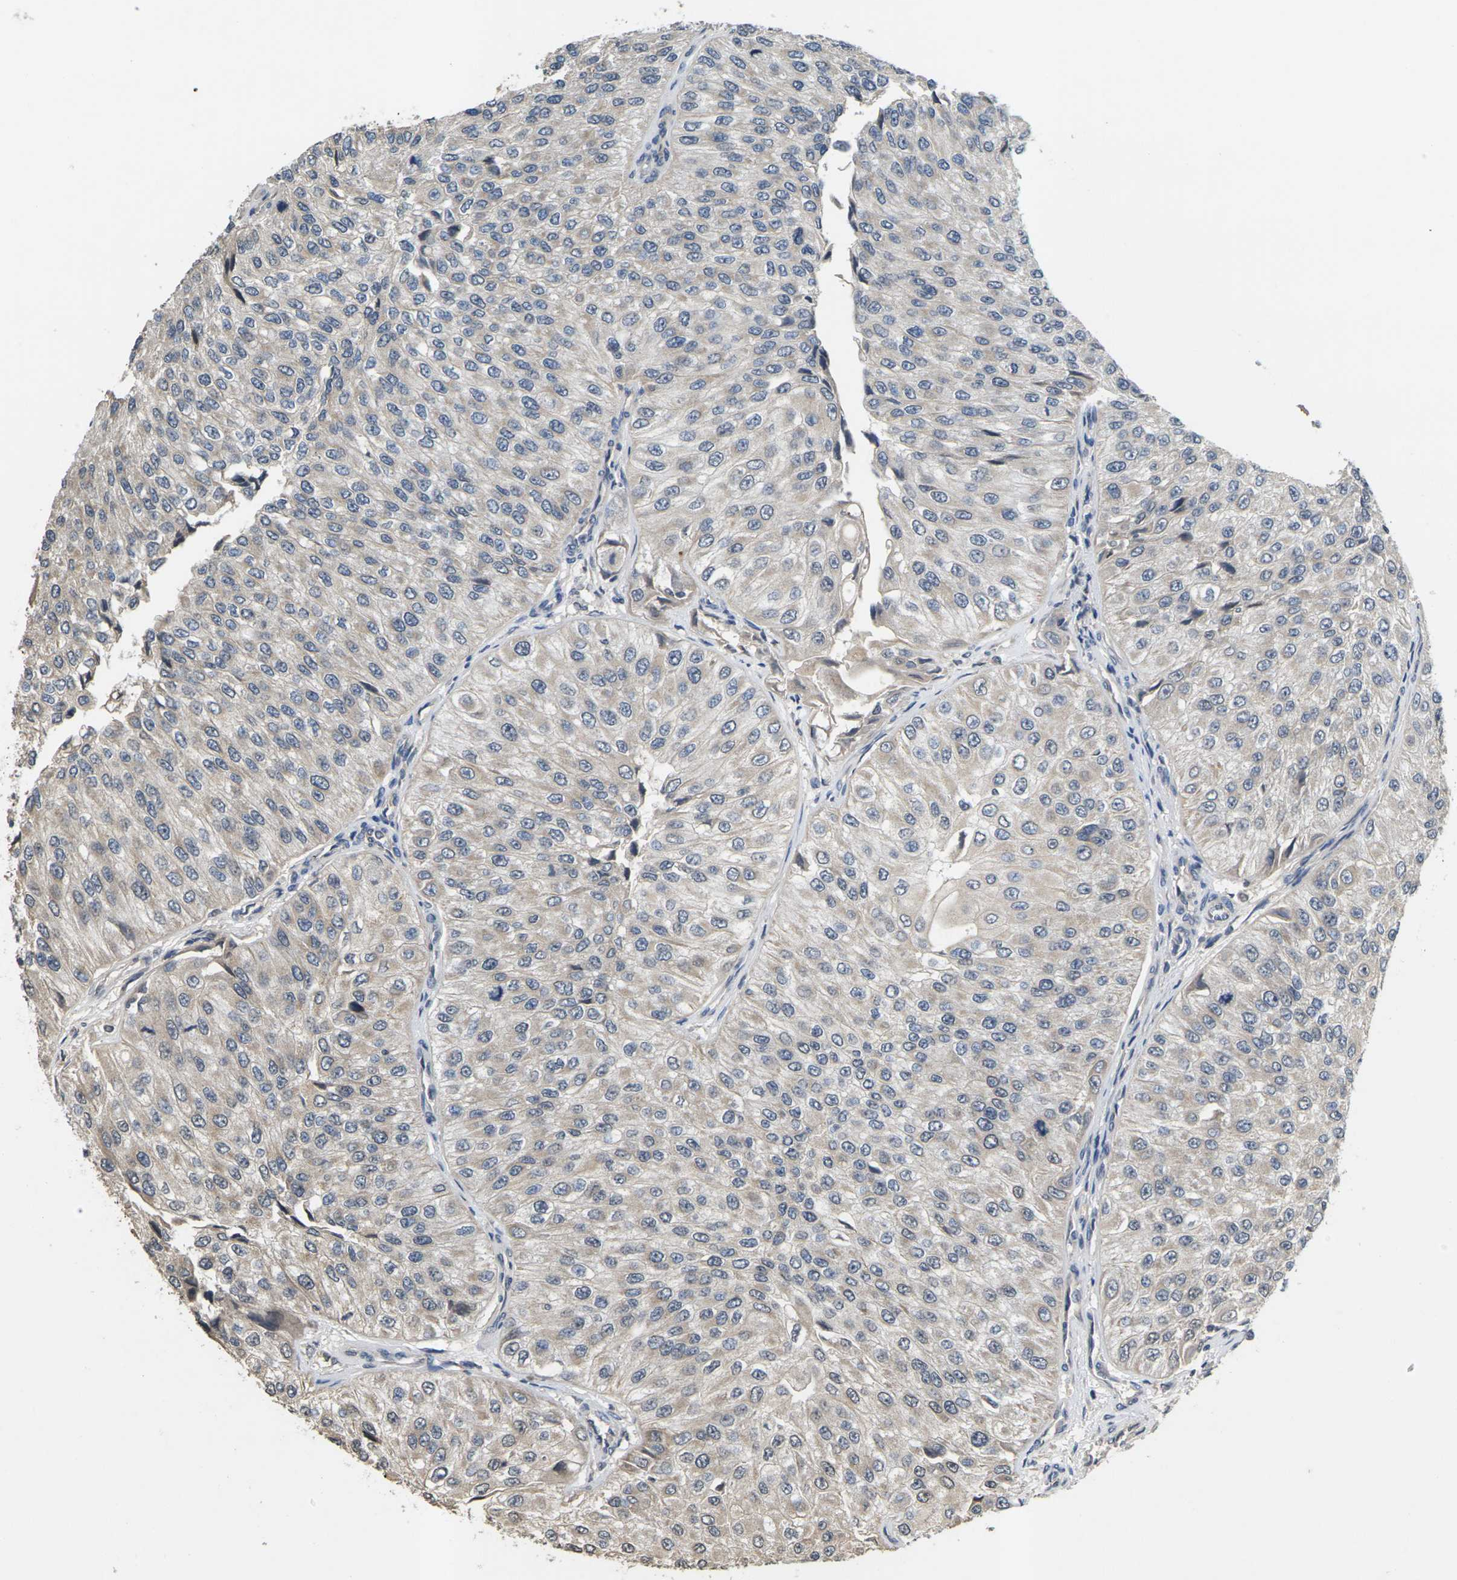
{"staining": {"intensity": "negative", "quantity": "none", "location": "none"}, "tissue": "urothelial cancer", "cell_type": "Tumor cells", "image_type": "cancer", "snomed": [{"axis": "morphology", "description": "Urothelial carcinoma, High grade"}, {"axis": "topography", "description": "Kidney"}, {"axis": "topography", "description": "Urinary bladder"}], "caption": "Immunohistochemistry (IHC) of human urothelial cancer reveals no expression in tumor cells.", "gene": "SLC2A2", "patient": {"sex": "male", "age": 77}}